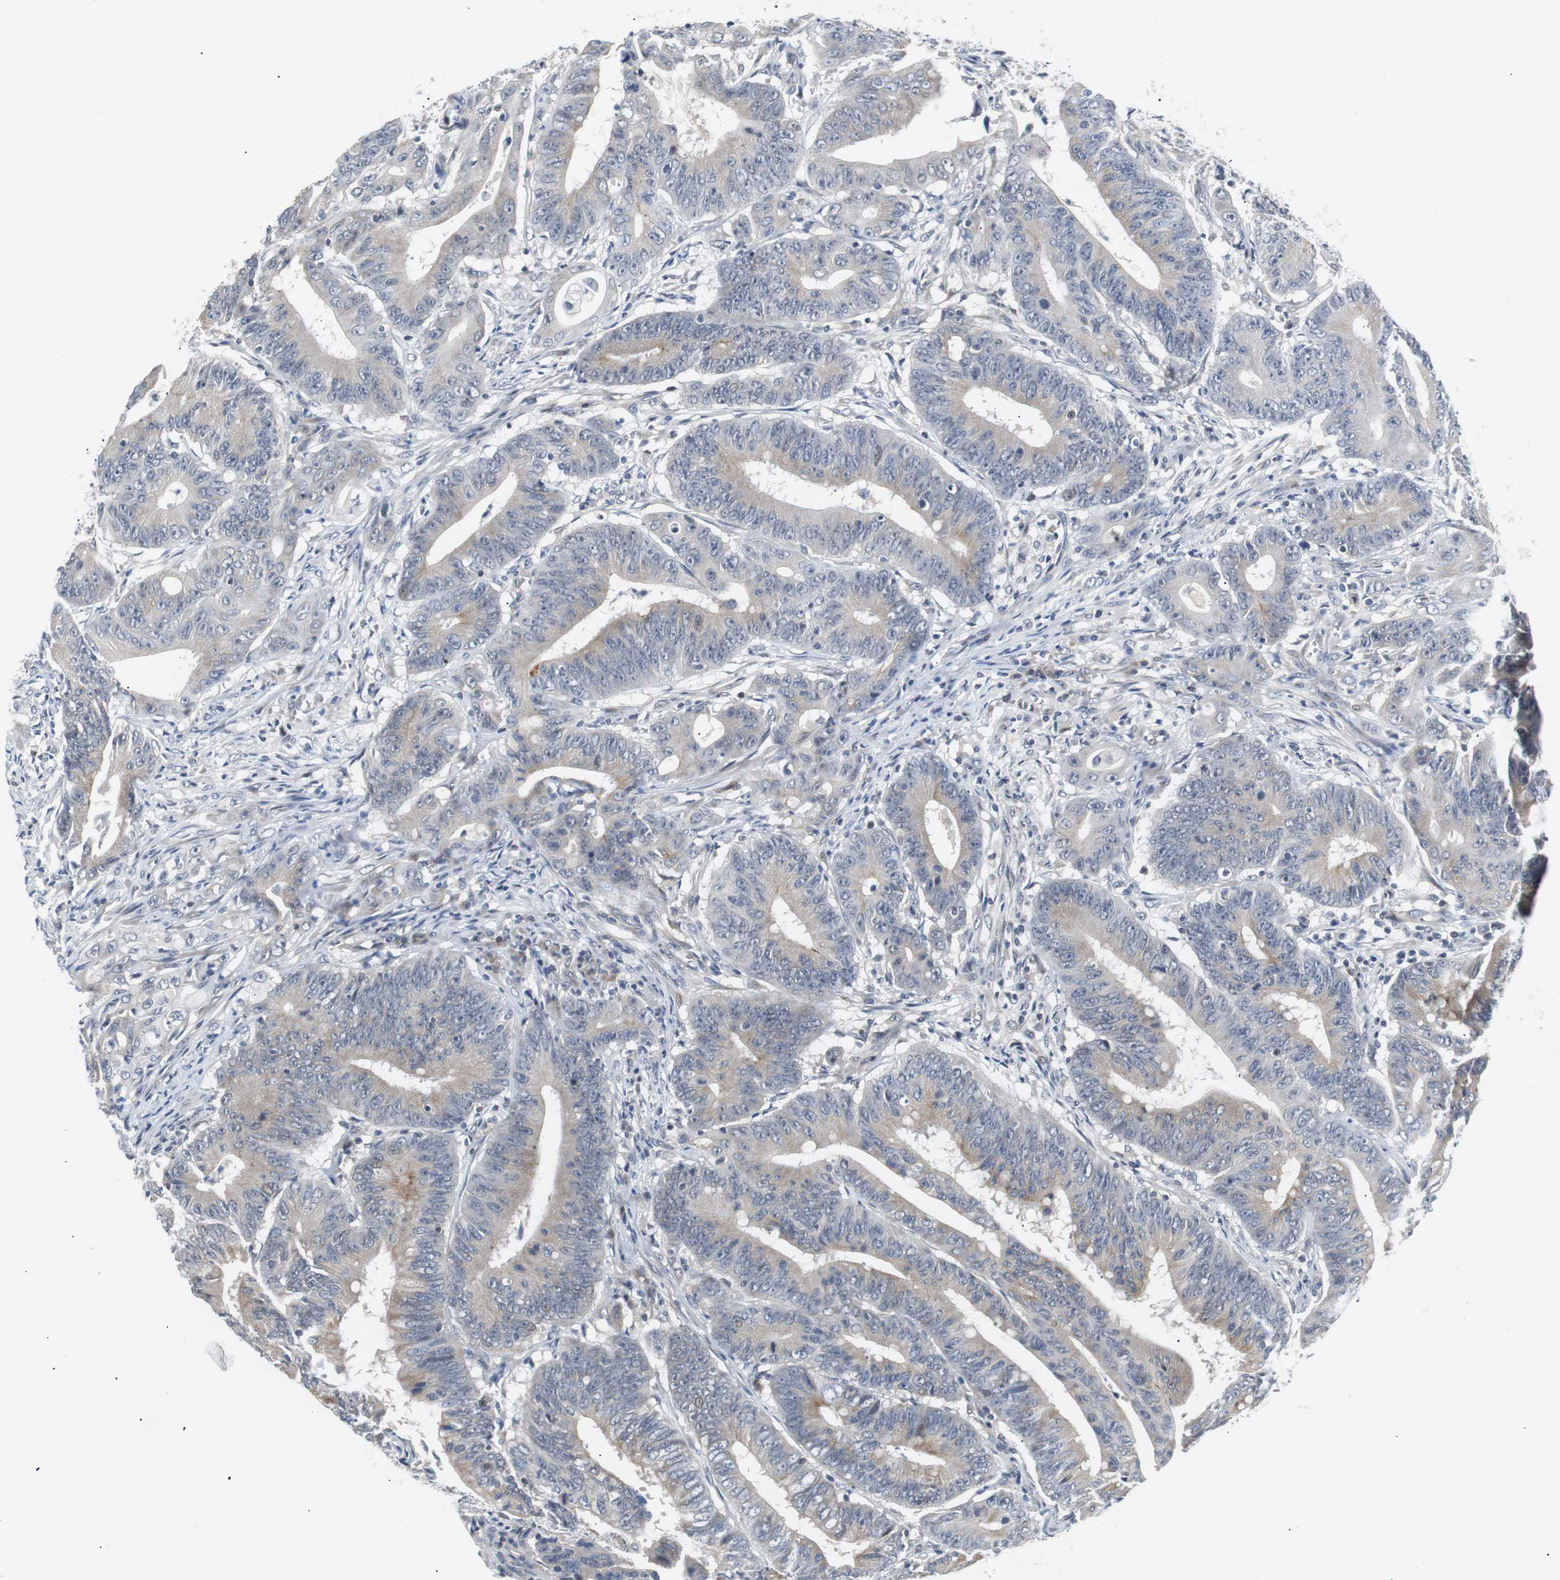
{"staining": {"intensity": "weak", "quantity": "<25%", "location": "cytoplasmic/membranous"}, "tissue": "colorectal cancer", "cell_type": "Tumor cells", "image_type": "cancer", "snomed": [{"axis": "morphology", "description": "Adenocarcinoma, NOS"}, {"axis": "topography", "description": "Colon"}], "caption": "The IHC photomicrograph has no significant expression in tumor cells of adenocarcinoma (colorectal) tissue.", "gene": "MAP2K4", "patient": {"sex": "male", "age": 45}}